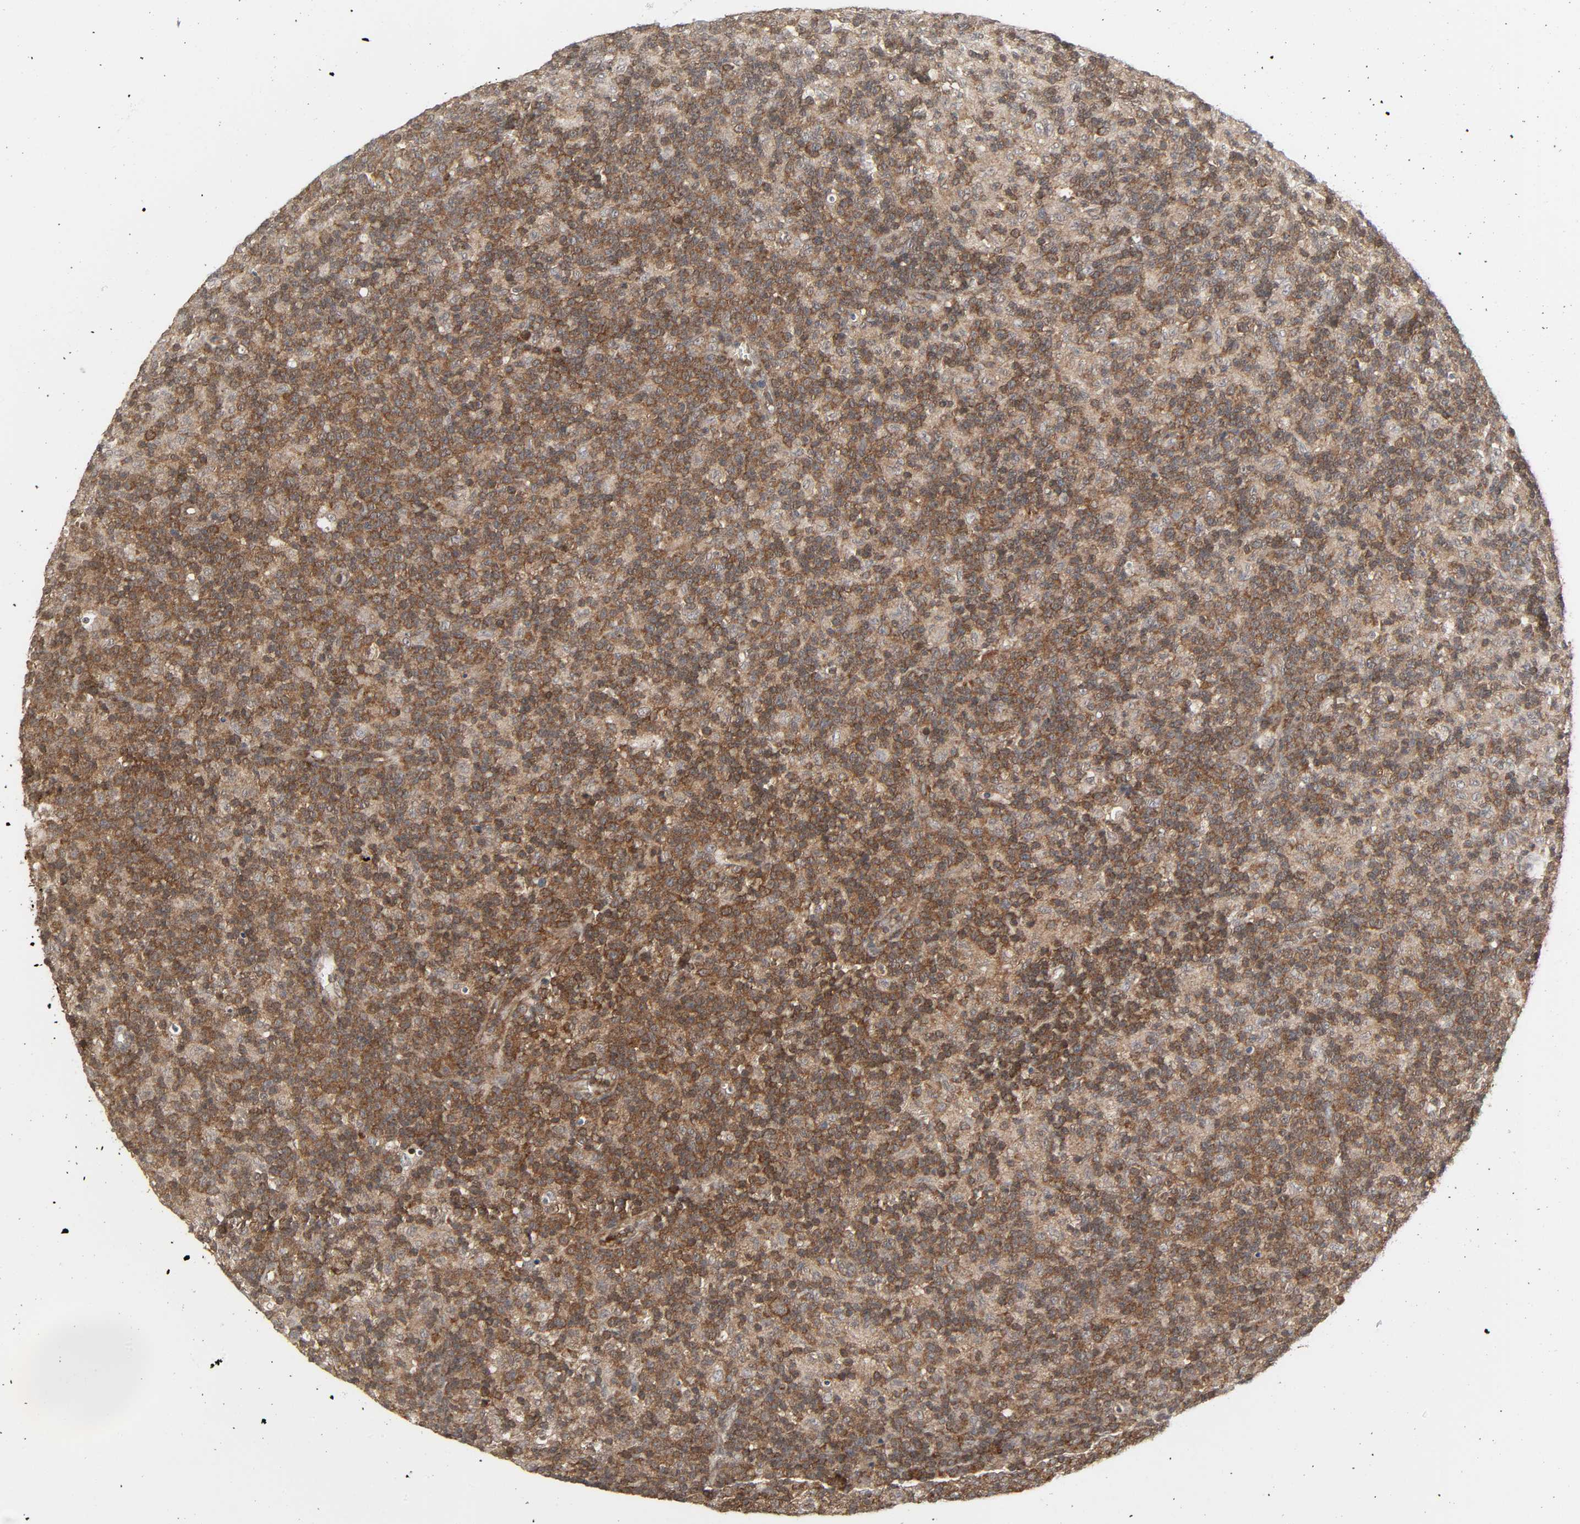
{"staining": {"intensity": "strong", "quantity": ">75%", "location": "cytoplasmic/membranous"}, "tissue": "lymph node", "cell_type": "Germinal center cells", "image_type": "normal", "snomed": [{"axis": "morphology", "description": "Normal tissue, NOS"}, {"axis": "morphology", "description": "Inflammation, NOS"}, {"axis": "topography", "description": "Lymph node"}], "caption": "The micrograph shows immunohistochemical staining of unremarkable lymph node. There is strong cytoplasmic/membranous staining is present in approximately >75% of germinal center cells.", "gene": "GSK3A", "patient": {"sex": "male", "age": 55}}